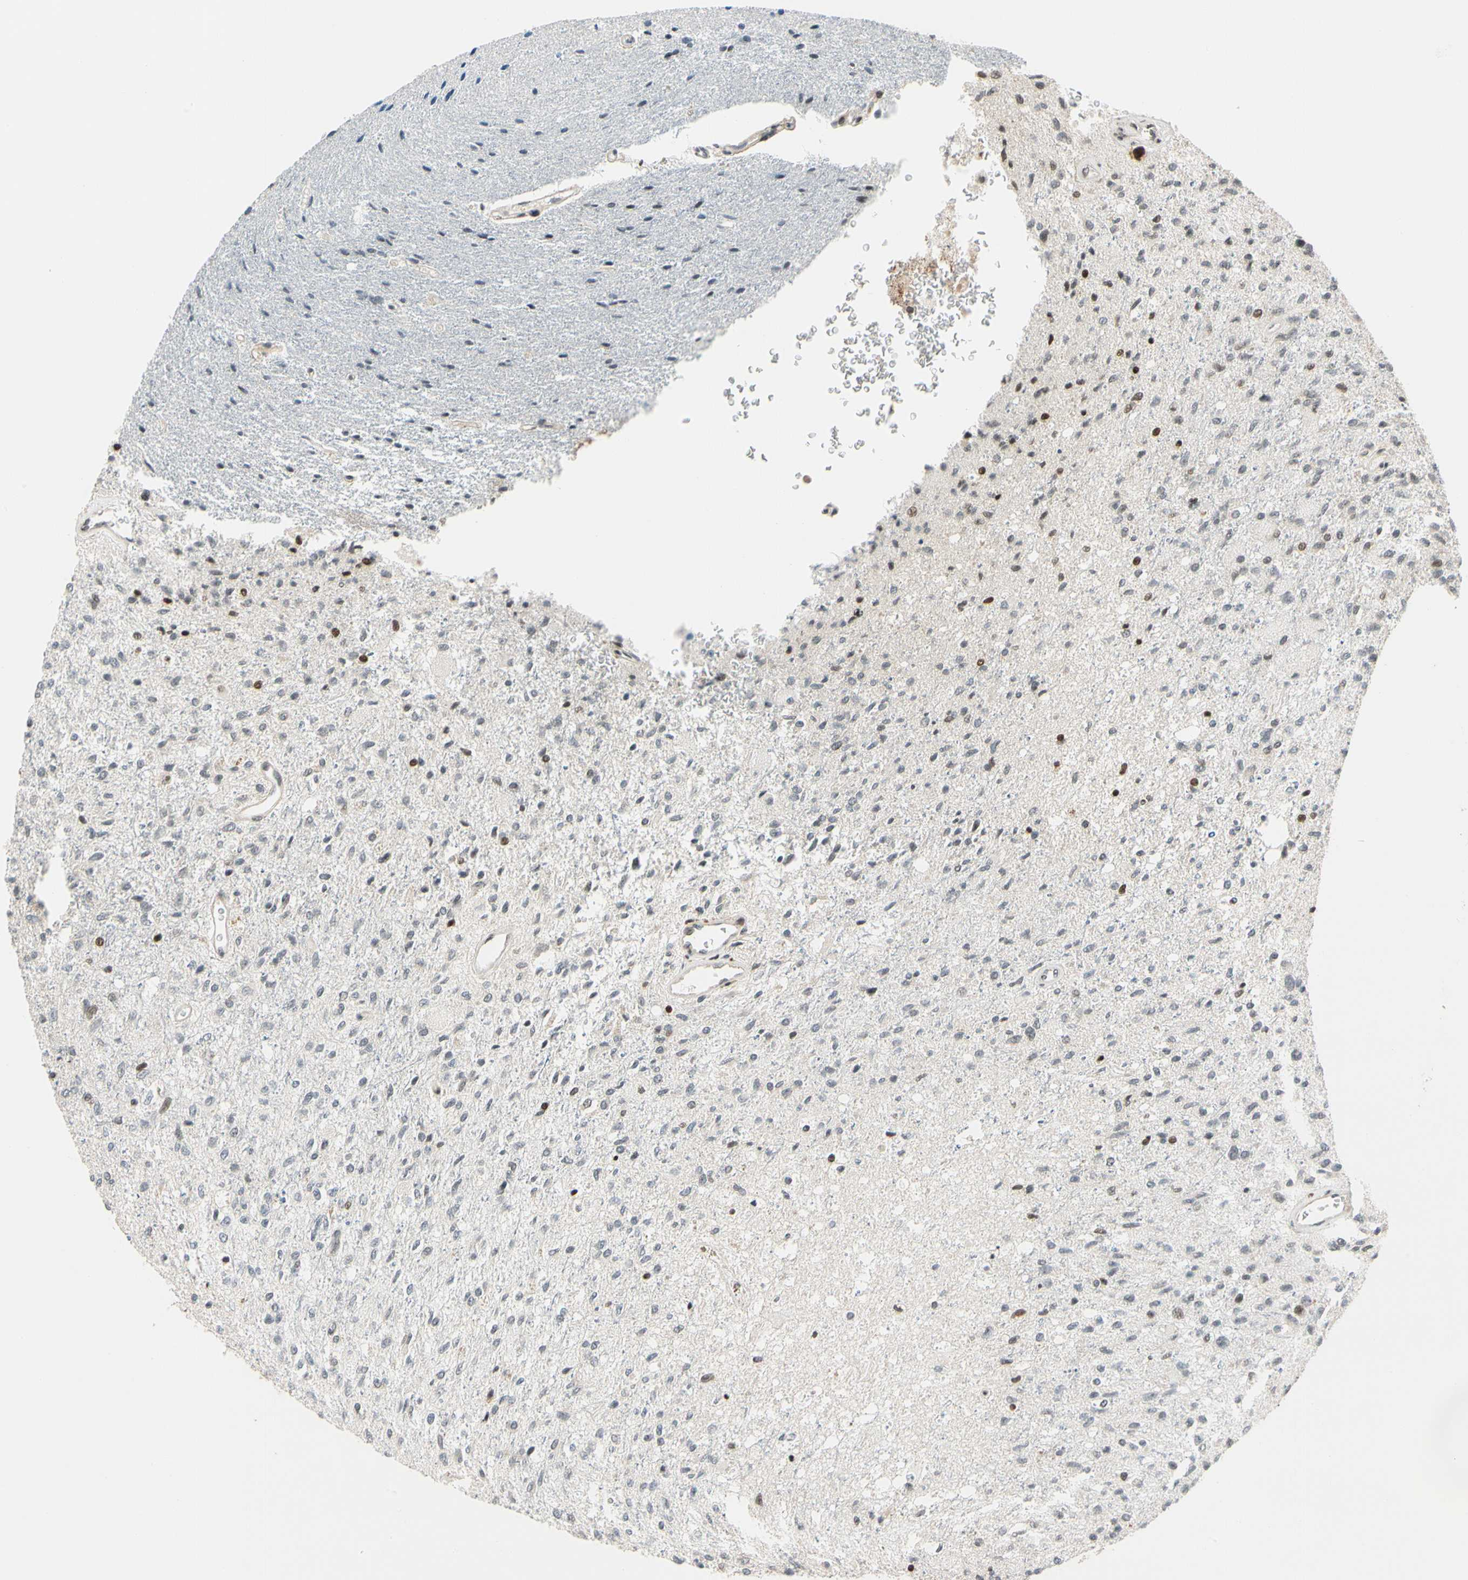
{"staining": {"intensity": "moderate", "quantity": "<25%", "location": "nuclear"}, "tissue": "glioma", "cell_type": "Tumor cells", "image_type": "cancer", "snomed": [{"axis": "morphology", "description": "Normal tissue, NOS"}, {"axis": "morphology", "description": "Glioma, malignant, High grade"}, {"axis": "topography", "description": "Cerebral cortex"}], "caption": "Brown immunohistochemical staining in human malignant high-grade glioma demonstrates moderate nuclear expression in about <25% of tumor cells.", "gene": "CDK7", "patient": {"sex": "male", "age": 77}}